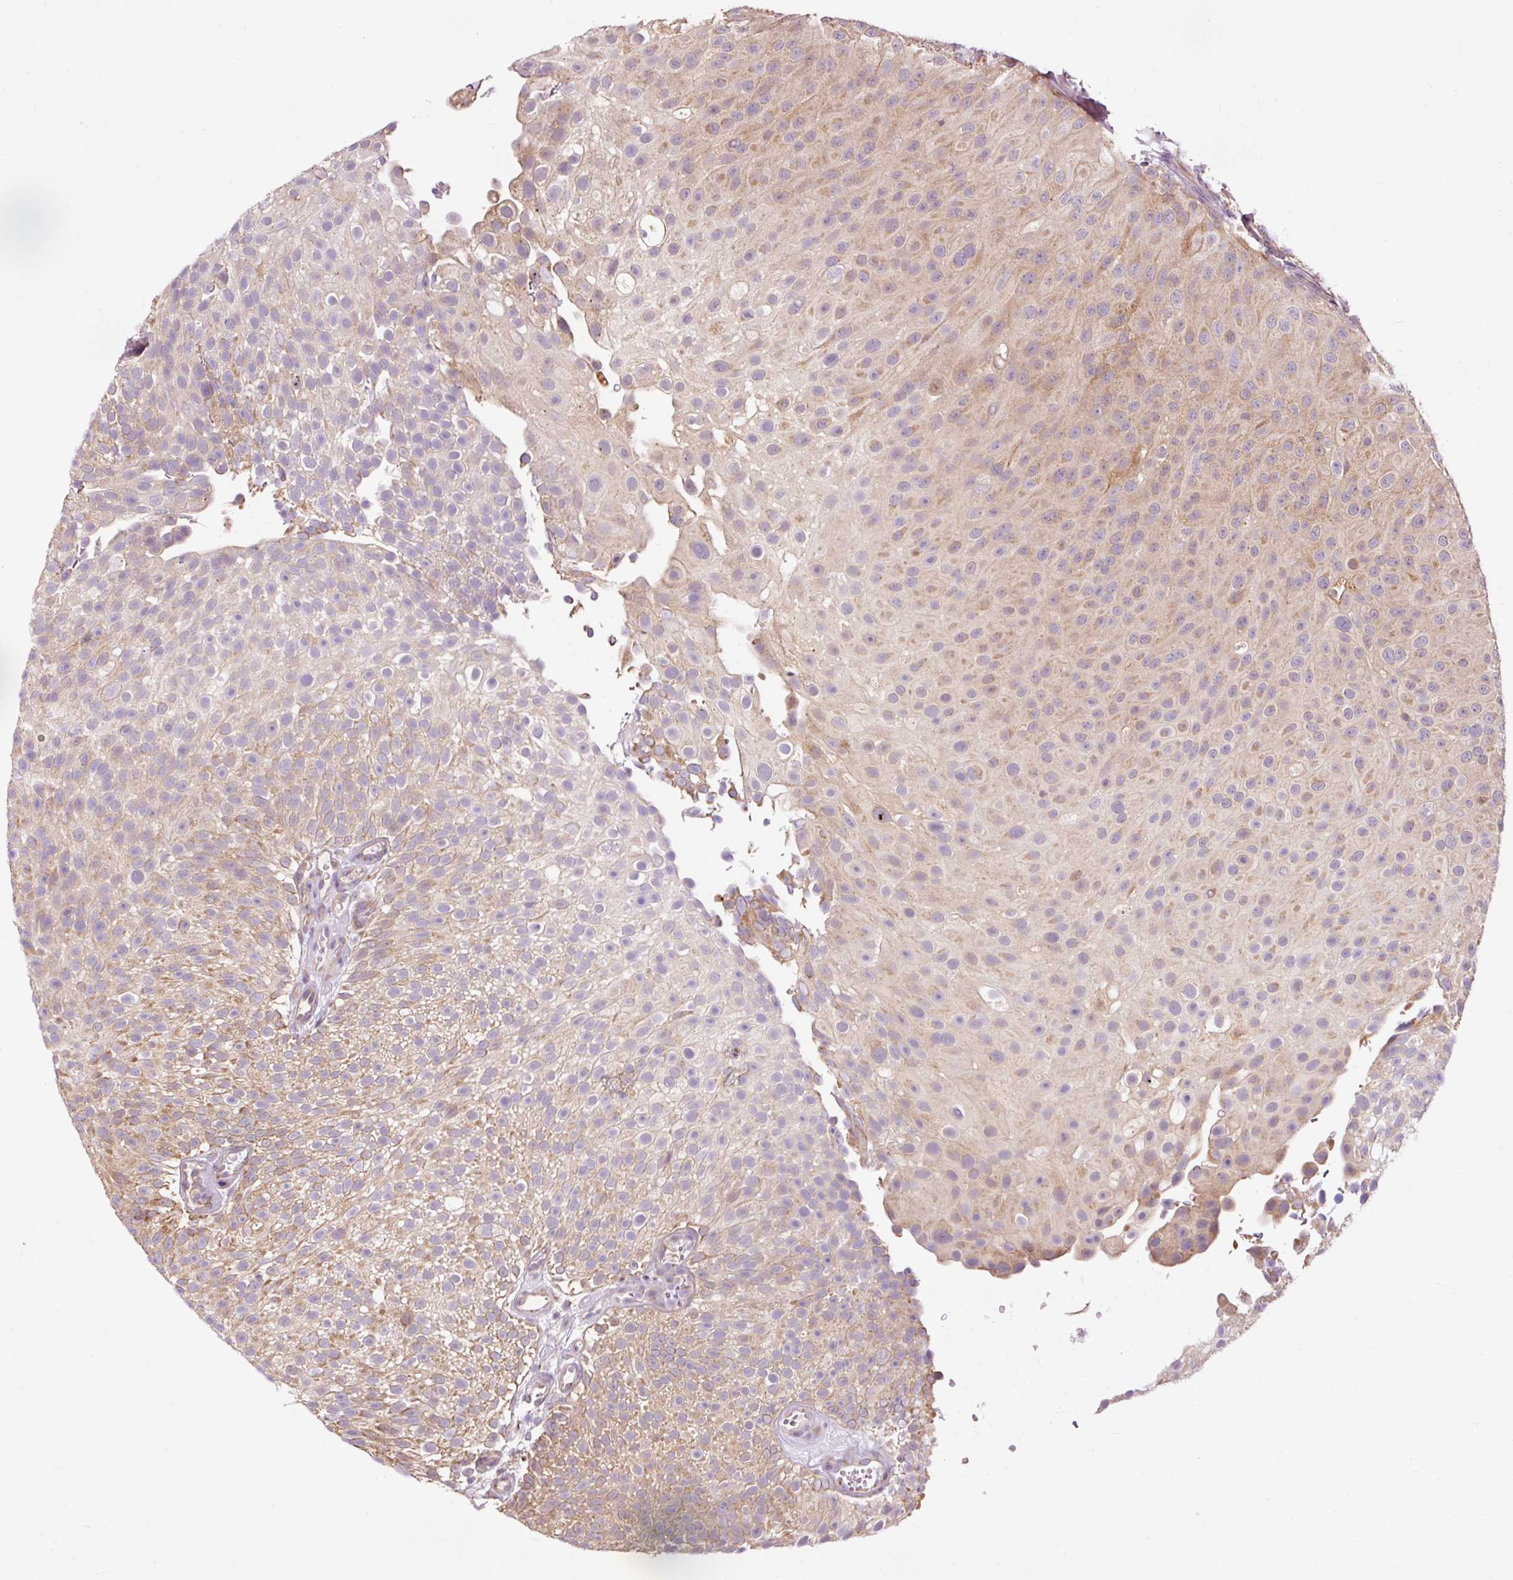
{"staining": {"intensity": "moderate", "quantity": "25%-75%", "location": "cytoplasmic/membranous"}, "tissue": "urothelial cancer", "cell_type": "Tumor cells", "image_type": "cancer", "snomed": [{"axis": "morphology", "description": "Urothelial carcinoma, Low grade"}, {"axis": "topography", "description": "Urinary bladder"}], "caption": "There is medium levels of moderate cytoplasmic/membranous staining in tumor cells of urothelial carcinoma (low-grade), as demonstrated by immunohistochemical staining (brown color).", "gene": "PRDX5", "patient": {"sex": "male", "age": 78}}